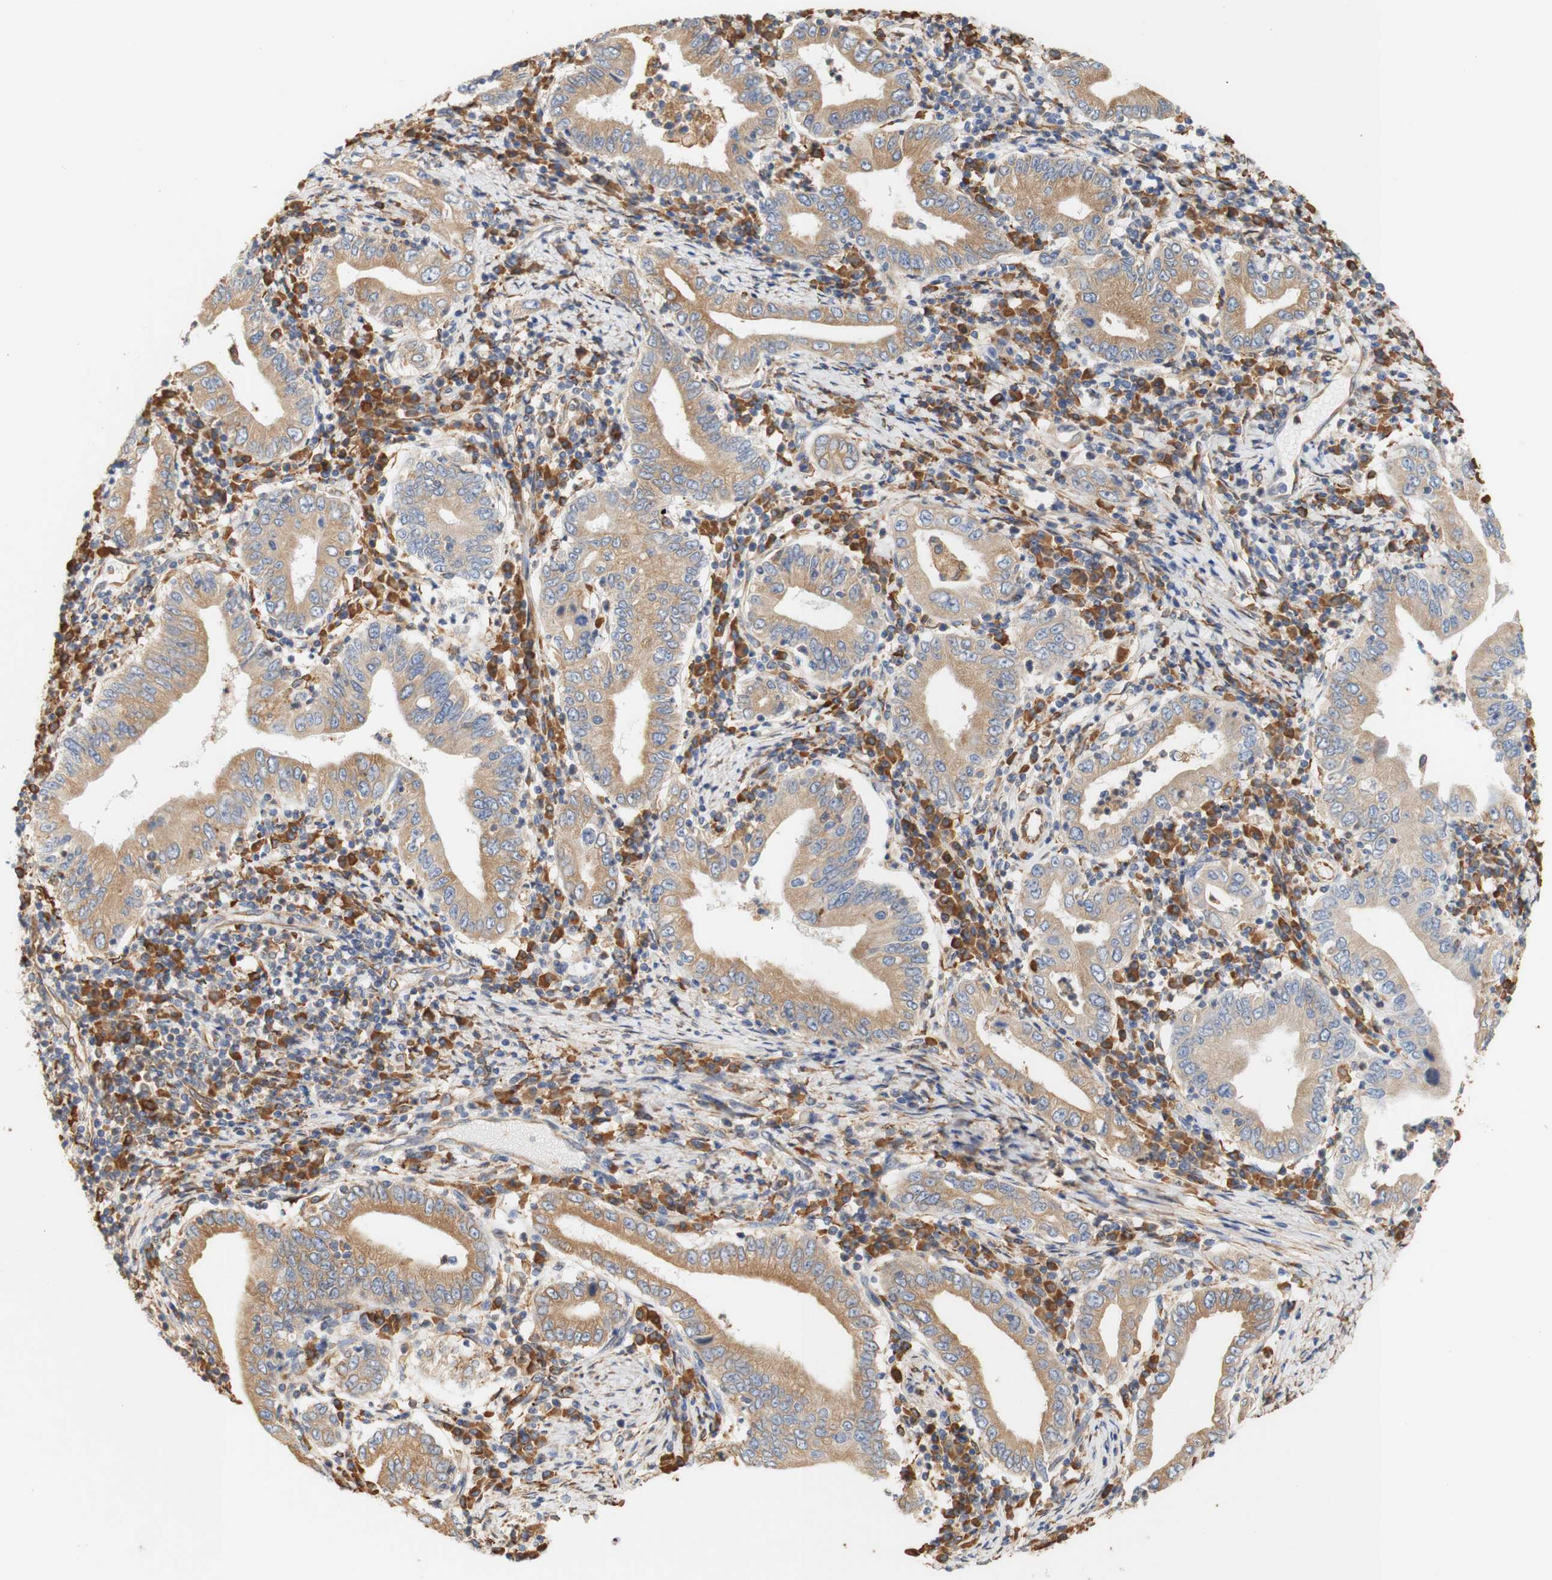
{"staining": {"intensity": "moderate", "quantity": ">75%", "location": "cytoplasmic/membranous"}, "tissue": "stomach cancer", "cell_type": "Tumor cells", "image_type": "cancer", "snomed": [{"axis": "morphology", "description": "Normal tissue, NOS"}, {"axis": "morphology", "description": "Adenocarcinoma, NOS"}, {"axis": "topography", "description": "Esophagus"}, {"axis": "topography", "description": "Stomach, upper"}, {"axis": "topography", "description": "Peripheral nerve tissue"}], "caption": "A brown stain labels moderate cytoplasmic/membranous expression of a protein in human stomach cancer tumor cells.", "gene": "EIF2AK4", "patient": {"sex": "male", "age": 62}}